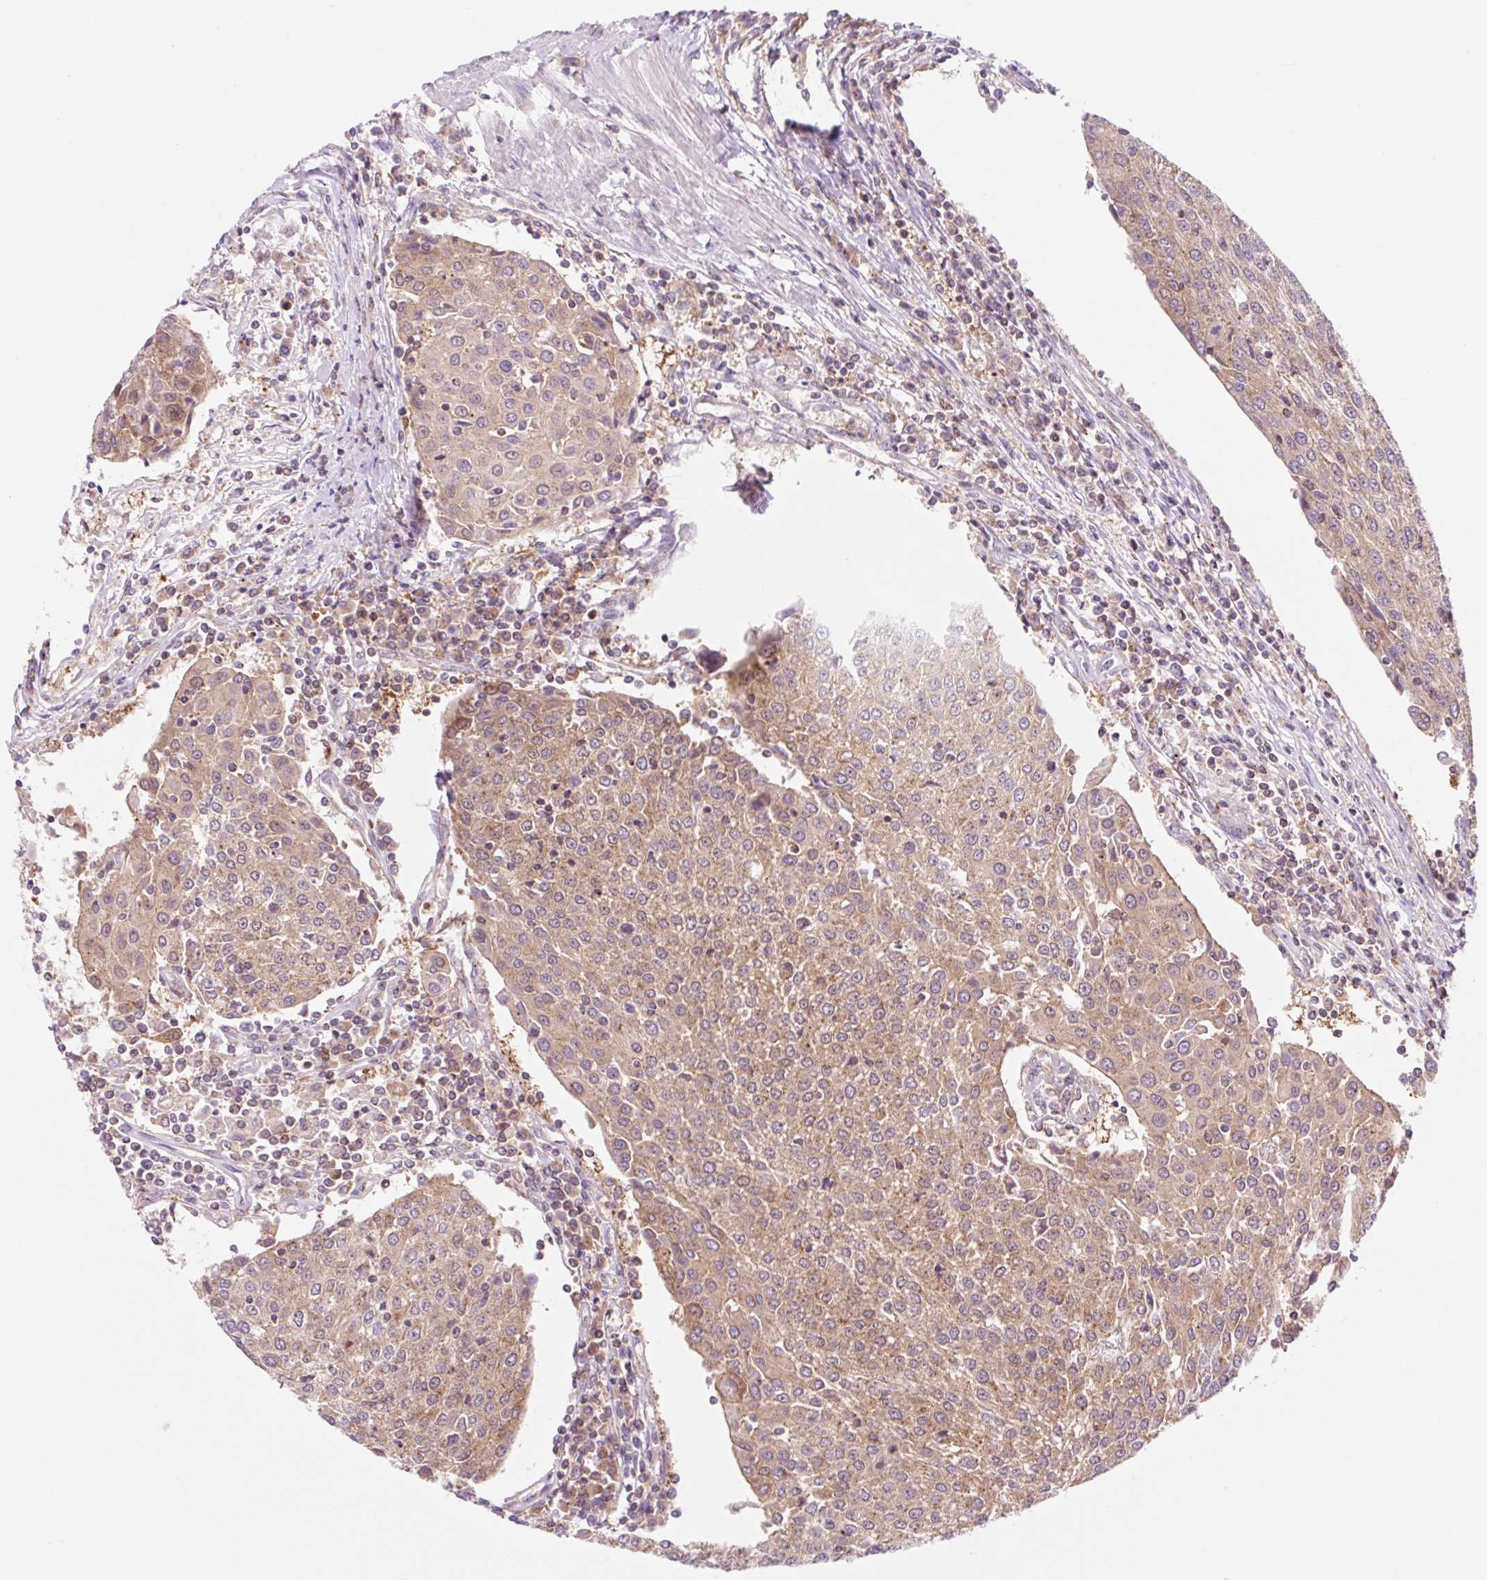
{"staining": {"intensity": "moderate", "quantity": ">75%", "location": "cytoplasmic/membranous"}, "tissue": "urothelial cancer", "cell_type": "Tumor cells", "image_type": "cancer", "snomed": [{"axis": "morphology", "description": "Urothelial carcinoma, High grade"}, {"axis": "topography", "description": "Urinary bladder"}], "caption": "A brown stain highlights moderate cytoplasmic/membranous expression of a protein in human high-grade urothelial carcinoma tumor cells.", "gene": "VPS4A", "patient": {"sex": "female", "age": 85}}